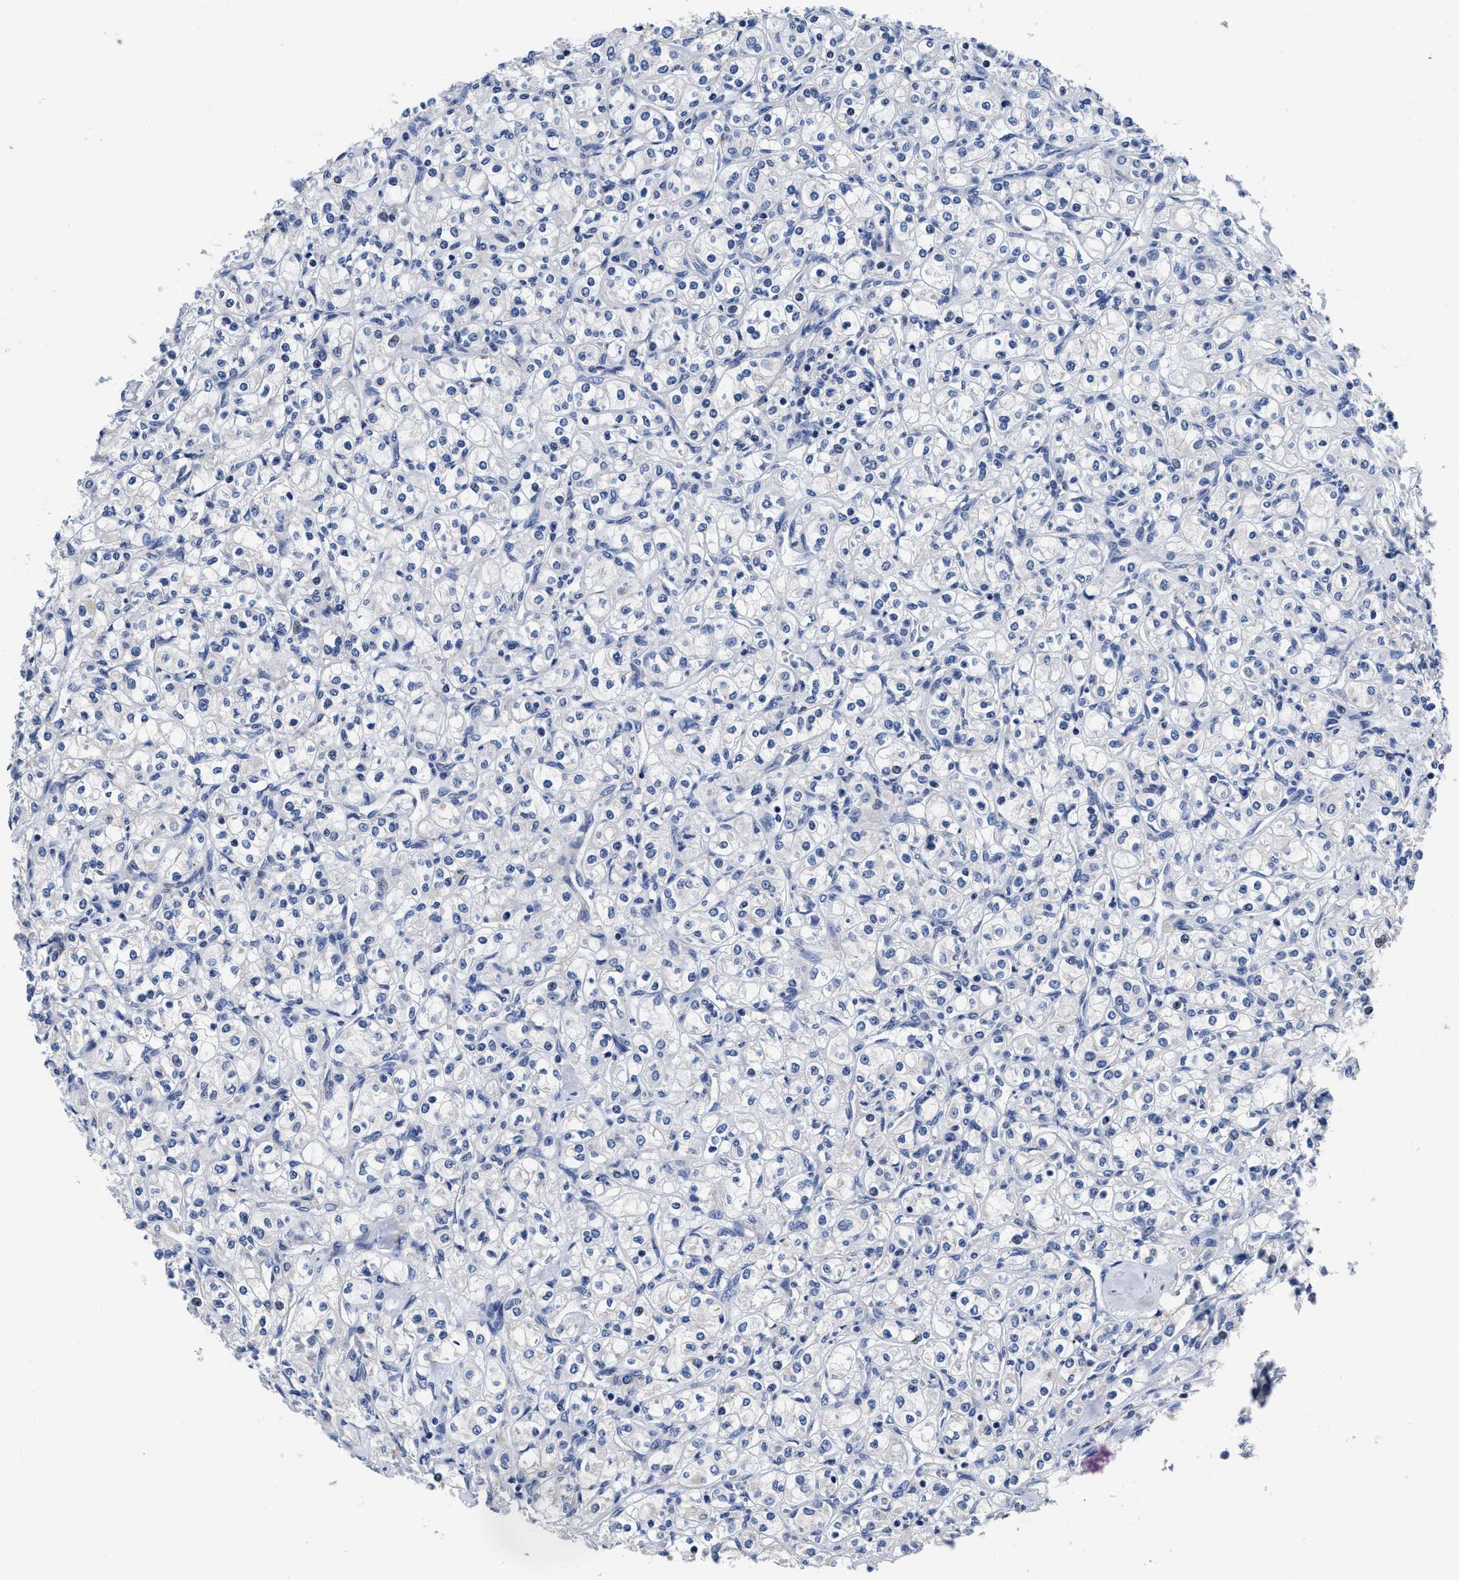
{"staining": {"intensity": "negative", "quantity": "none", "location": "none"}, "tissue": "renal cancer", "cell_type": "Tumor cells", "image_type": "cancer", "snomed": [{"axis": "morphology", "description": "Adenocarcinoma, NOS"}, {"axis": "topography", "description": "Kidney"}], "caption": "Tumor cells show no significant protein staining in renal cancer (adenocarcinoma).", "gene": "SLC35F1", "patient": {"sex": "male", "age": 77}}